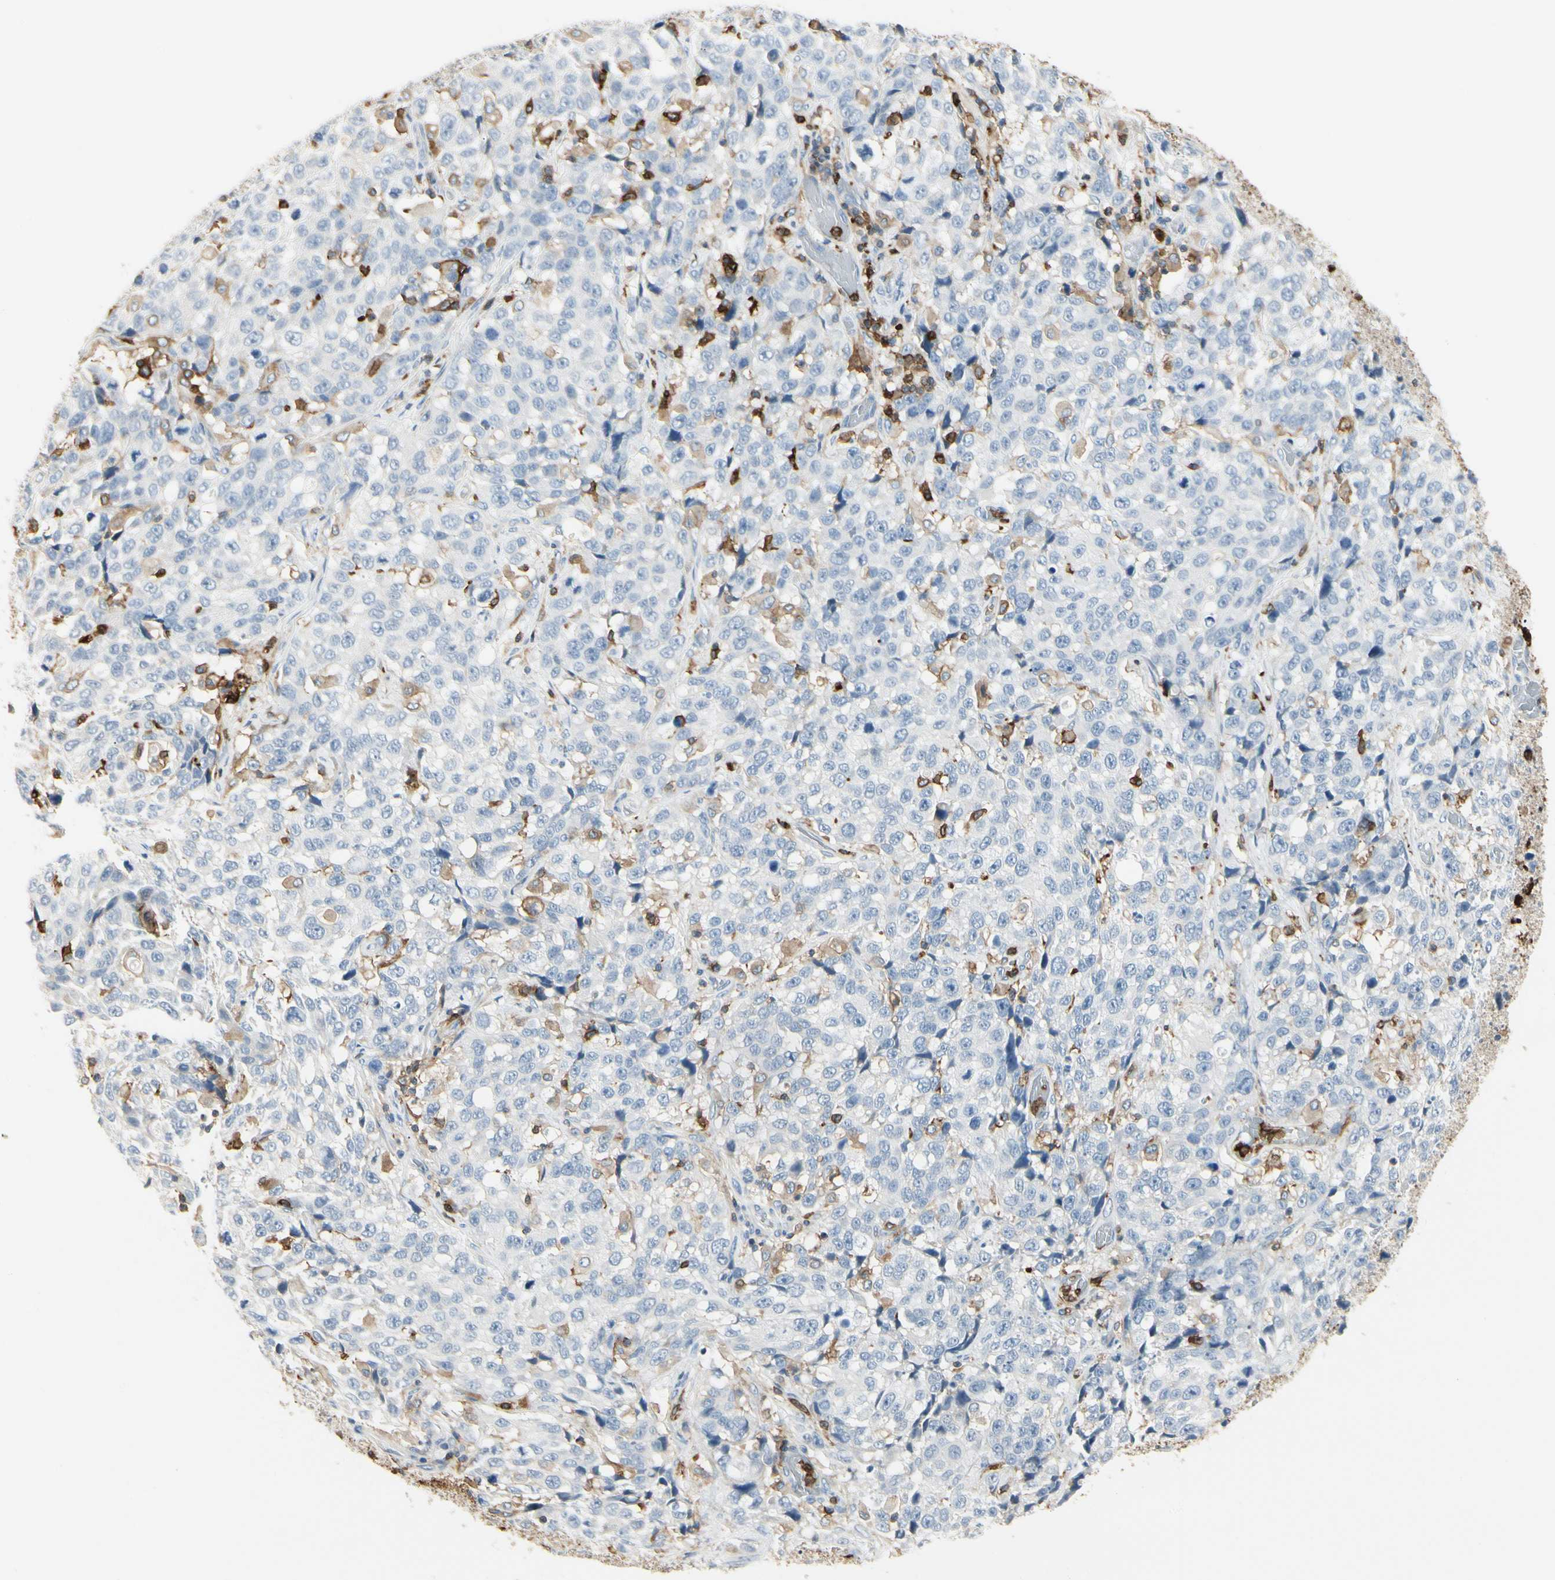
{"staining": {"intensity": "negative", "quantity": "none", "location": "none"}, "tissue": "stomach cancer", "cell_type": "Tumor cells", "image_type": "cancer", "snomed": [{"axis": "morphology", "description": "Normal tissue, NOS"}, {"axis": "morphology", "description": "Adenocarcinoma, NOS"}, {"axis": "topography", "description": "Stomach"}], "caption": "High power microscopy micrograph of an immunohistochemistry image of stomach adenocarcinoma, revealing no significant staining in tumor cells.", "gene": "ITGB2", "patient": {"sex": "male", "age": 48}}